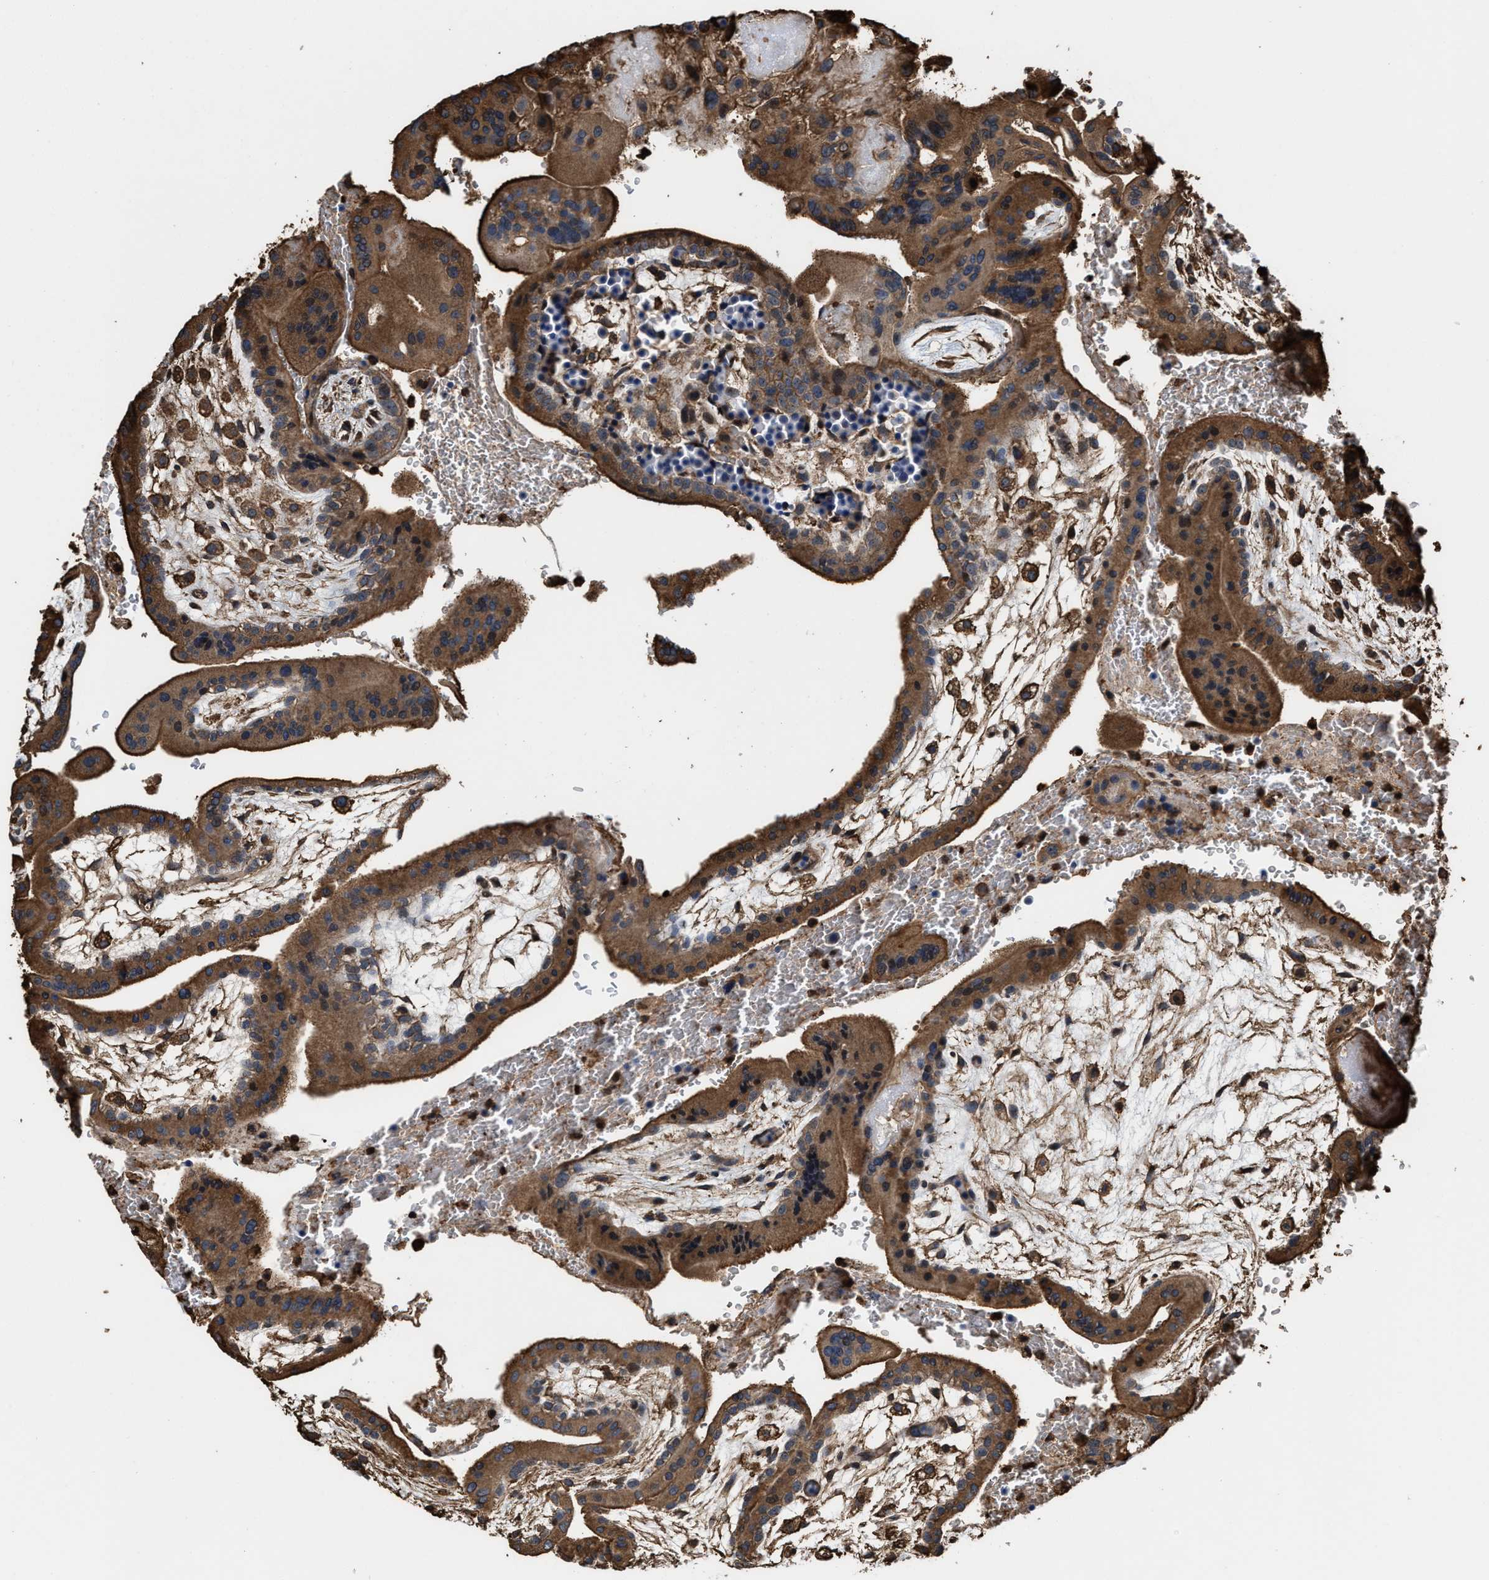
{"staining": {"intensity": "strong", "quantity": ">75%", "location": "cytoplasmic/membranous"}, "tissue": "placenta", "cell_type": "Decidual cells", "image_type": "normal", "snomed": [{"axis": "morphology", "description": "Normal tissue, NOS"}, {"axis": "topography", "description": "Placenta"}], "caption": "DAB immunohistochemical staining of benign human placenta exhibits strong cytoplasmic/membranous protein staining in about >75% of decidual cells.", "gene": "KBTBD2", "patient": {"sex": "female", "age": 35}}